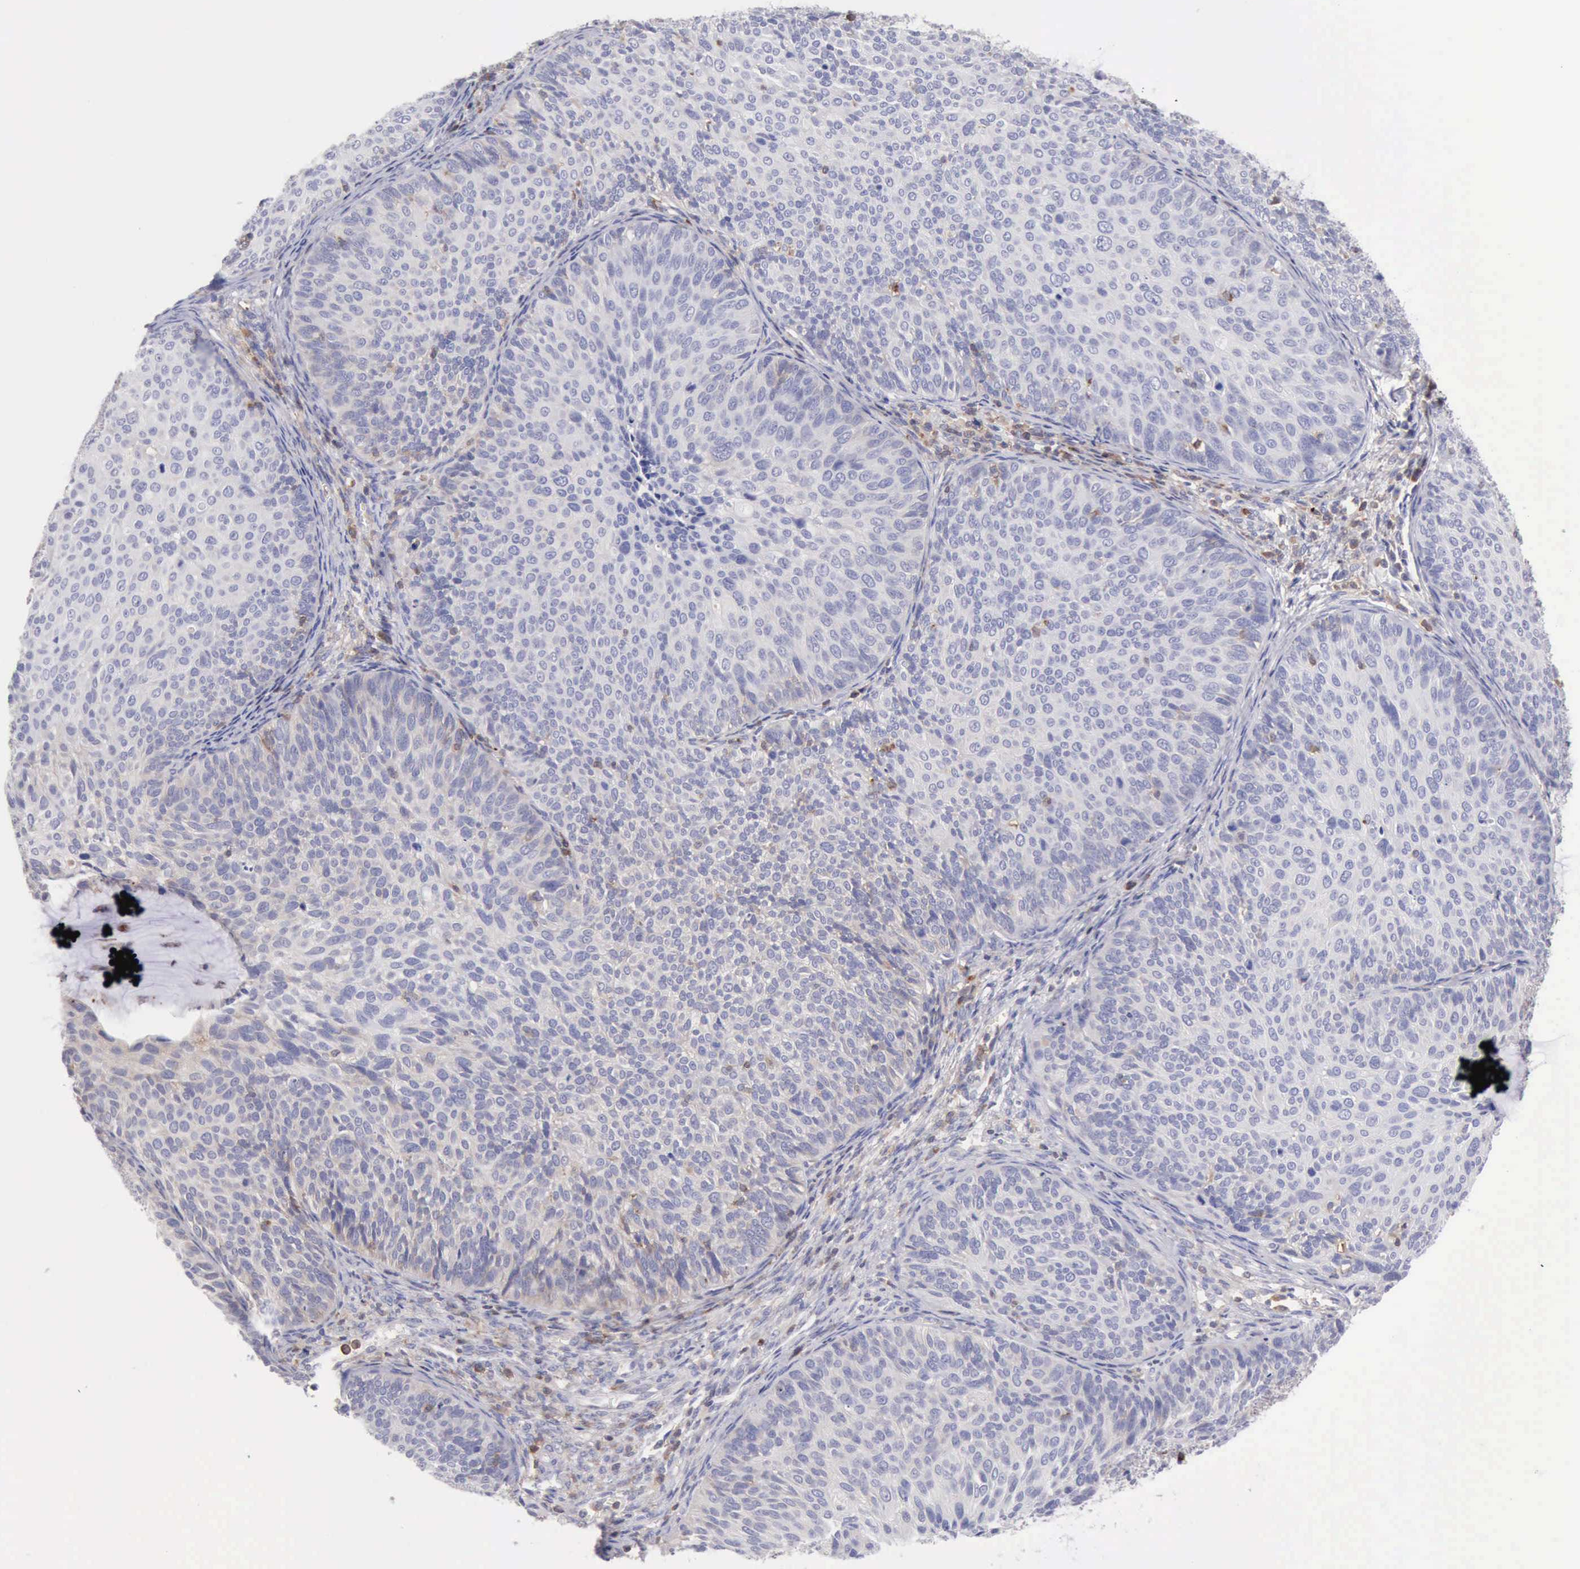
{"staining": {"intensity": "weak", "quantity": "<25%", "location": "cytoplasmic/membranous"}, "tissue": "cervical cancer", "cell_type": "Tumor cells", "image_type": "cancer", "snomed": [{"axis": "morphology", "description": "Squamous cell carcinoma, NOS"}, {"axis": "topography", "description": "Cervix"}], "caption": "Cervical cancer (squamous cell carcinoma) was stained to show a protein in brown. There is no significant expression in tumor cells.", "gene": "SASH3", "patient": {"sex": "female", "age": 36}}